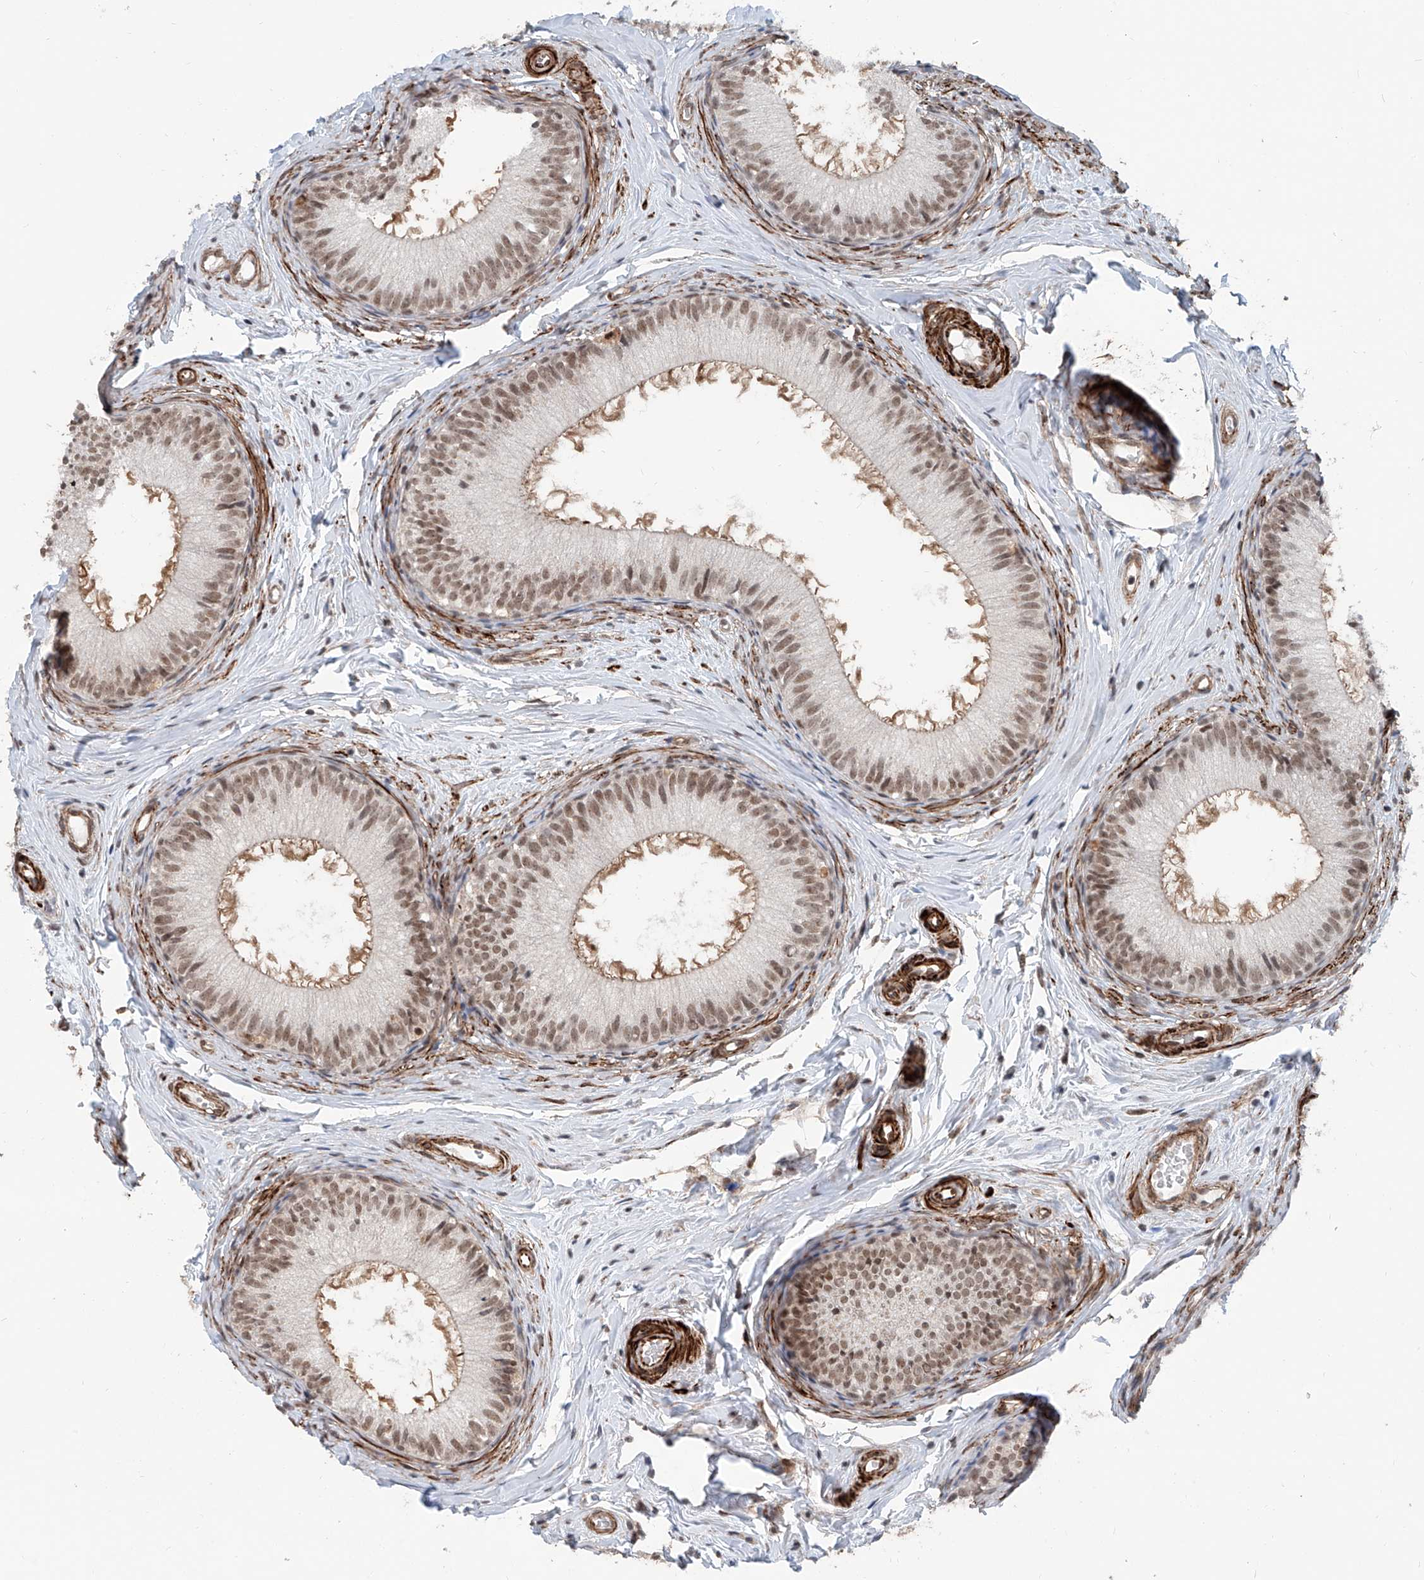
{"staining": {"intensity": "moderate", "quantity": ">75%", "location": "cytoplasmic/membranous,nuclear"}, "tissue": "epididymis", "cell_type": "Glandular cells", "image_type": "normal", "snomed": [{"axis": "morphology", "description": "Normal tissue, NOS"}, {"axis": "topography", "description": "Epididymis"}], "caption": "A micrograph of human epididymis stained for a protein displays moderate cytoplasmic/membranous,nuclear brown staining in glandular cells.", "gene": "SDE2", "patient": {"sex": "male", "age": 34}}